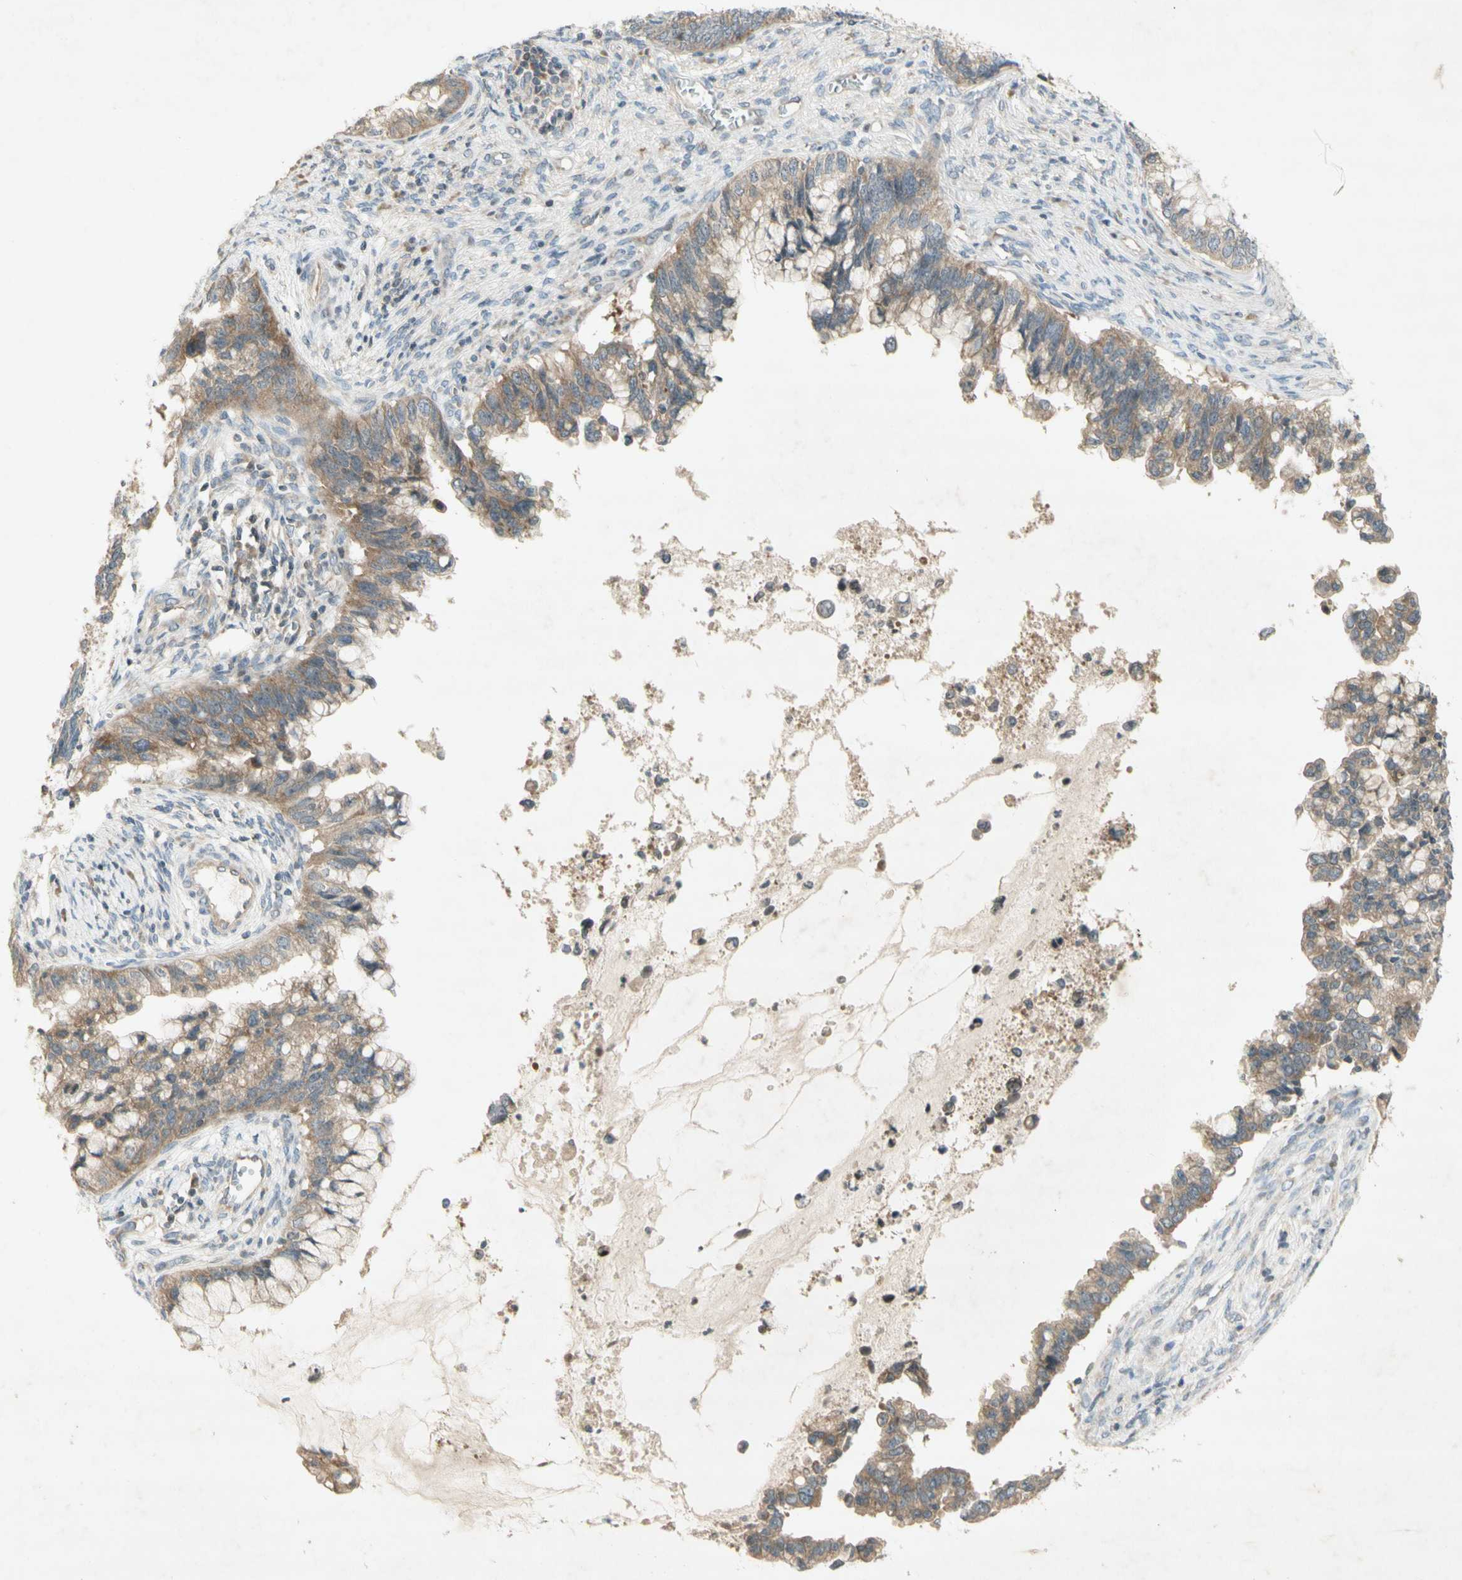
{"staining": {"intensity": "moderate", "quantity": "25%-75%", "location": "cytoplasmic/membranous"}, "tissue": "cervical cancer", "cell_type": "Tumor cells", "image_type": "cancer", "snomed": [{"axis": "morphology", "description": "Adenocarcinoma, NOS"}, {"axis": "topography", "description": "Cervix"}], "caption": "The photomicrograph displays a brown stain indicating the presence of a protein in the cytoplasmic/membranous of tumor cells in adenocarcinoma (cervical). (Stains: DAB (3,3'-diaminobenzidine) in brown, nuclei in blue, Microscopy: brightfield microscopy at high magnification).", "gene": "ETF1", "patient": {"sex": "female", "age": 44}}